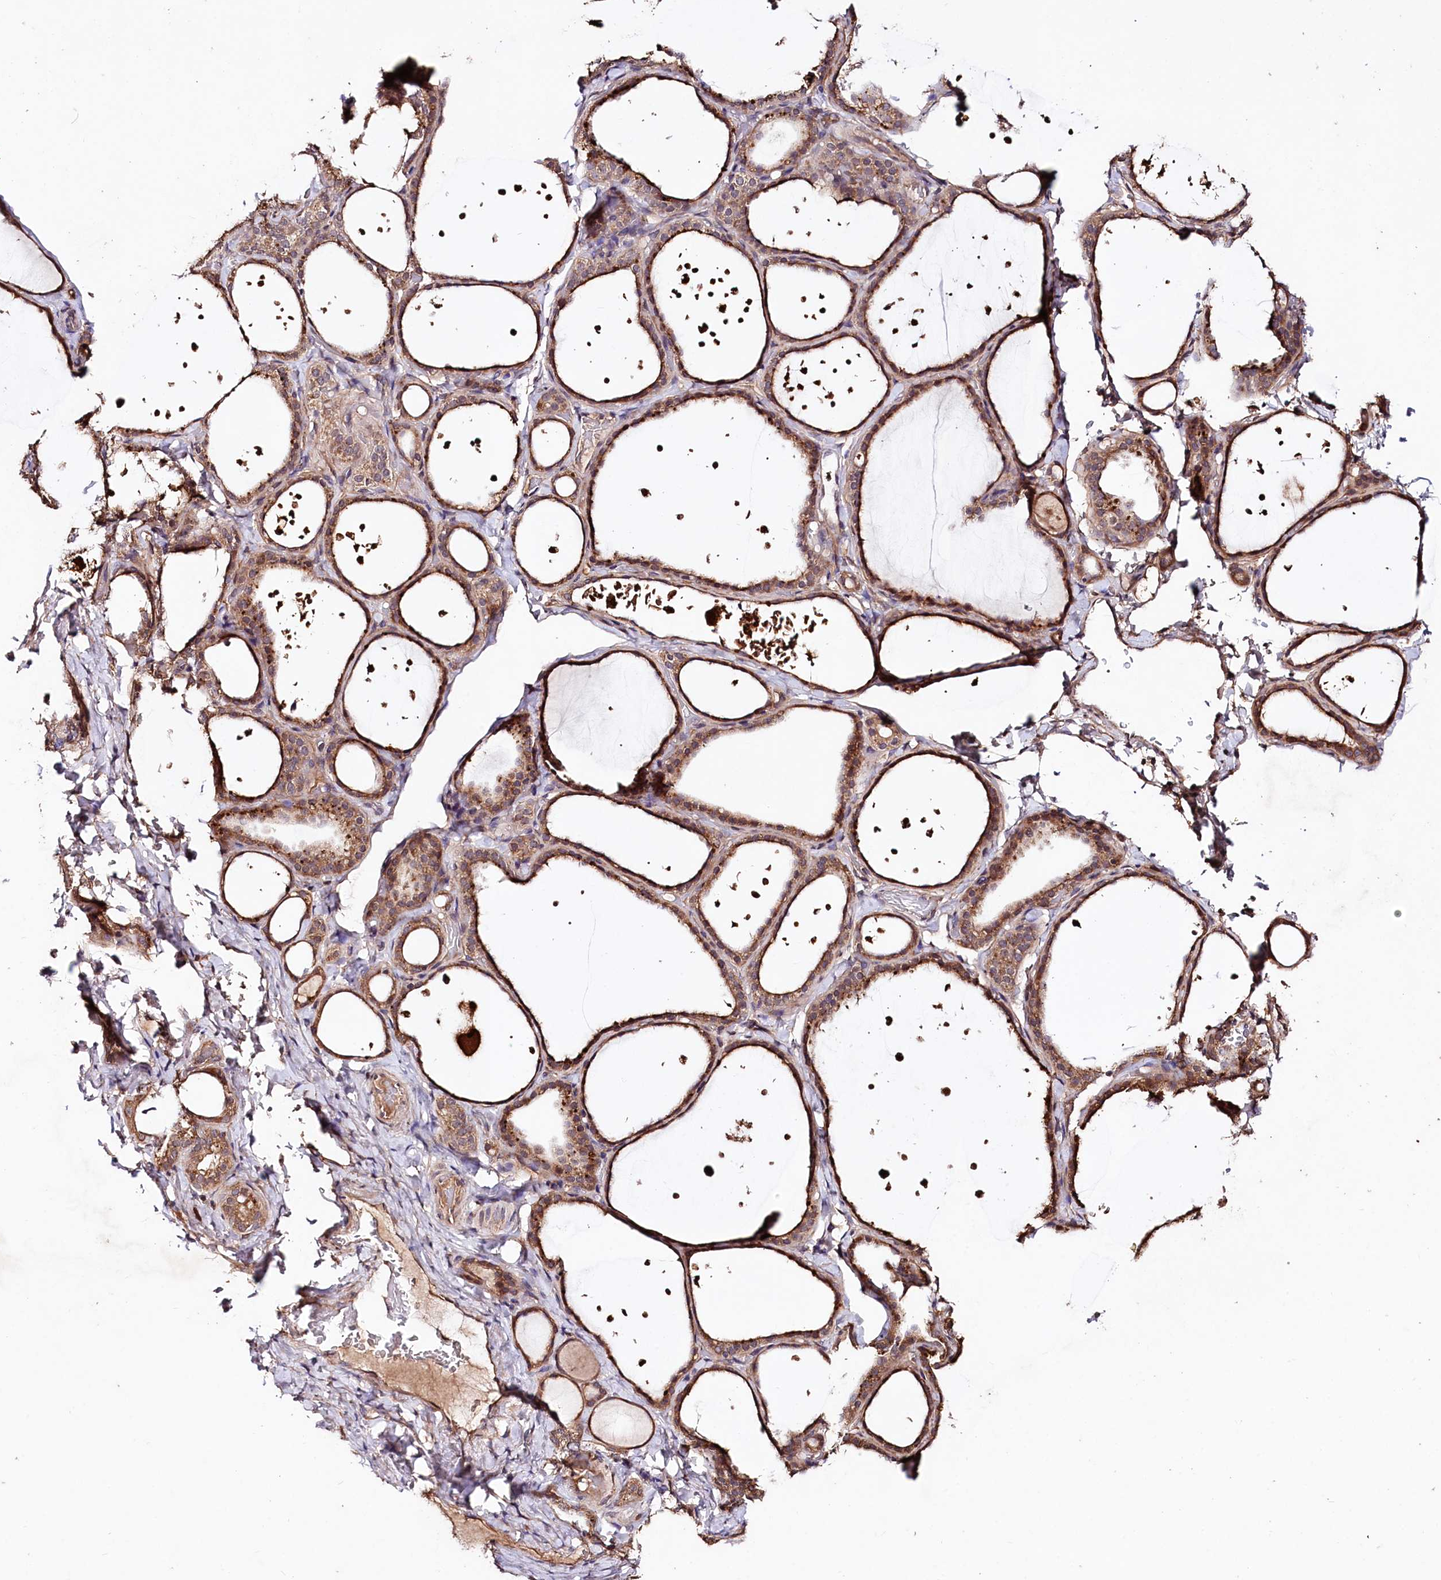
{"staining": {"intensity": "moderate", "quantity": ">75%", "location": "cytoplasmic/membranous"}, "tissue": "thyroid gland", "cell_type": "Glandular cells", "image_type": "normal", "snomed": [{"axis": "morphology", "description": "Normal tissue, NOS"}, {"axis": "topography", "description": "Thyroid gland"}], "caption": "Protein analysis of normal thyroid gland reveals moderate cytoplasmic/membranous staining in about >75% of glandular cells.", "gene": "TNPO3", "patient": {"sex": "female", "age": 44}}